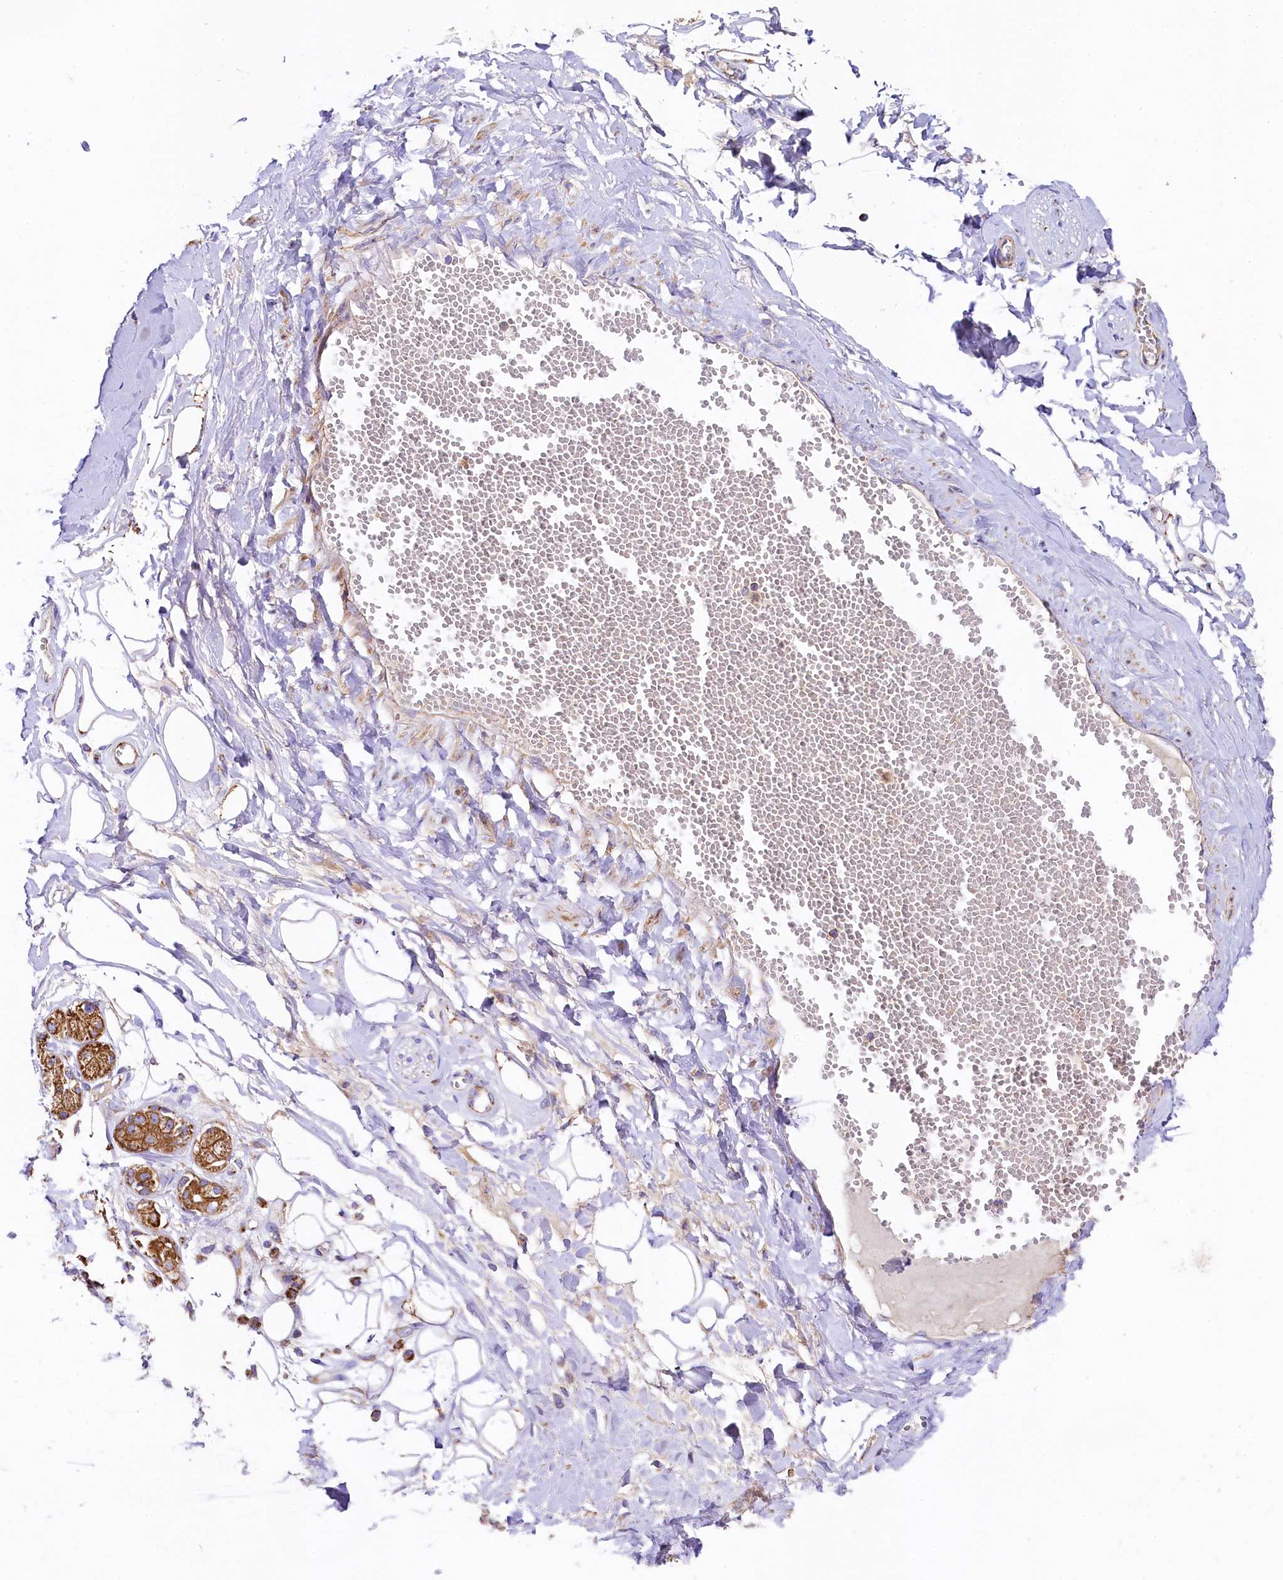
{"staining": {"intensity": "negative", "quantity": "none", "location": "none"}, "tissue": "adipose tissue", "cell_type": "Adipocytes", "image_type": "normal", "snomed": [{"axis": "morphology", "description": "Normal tissue, NOS"}, {"axis": "morphology", "description": "Inflammation, NOS"}, {"axis": "topography", "description": "Salivary gland"}, {"axis": "topography", "description": "Peripheral nerve tissue"}], "caption": "Photomicrograph shows no protein staining in adipocytes of unremarkable adipose tissue.", "gene": "CLYBL", "patient": {"sex": "female", "age": 75}}